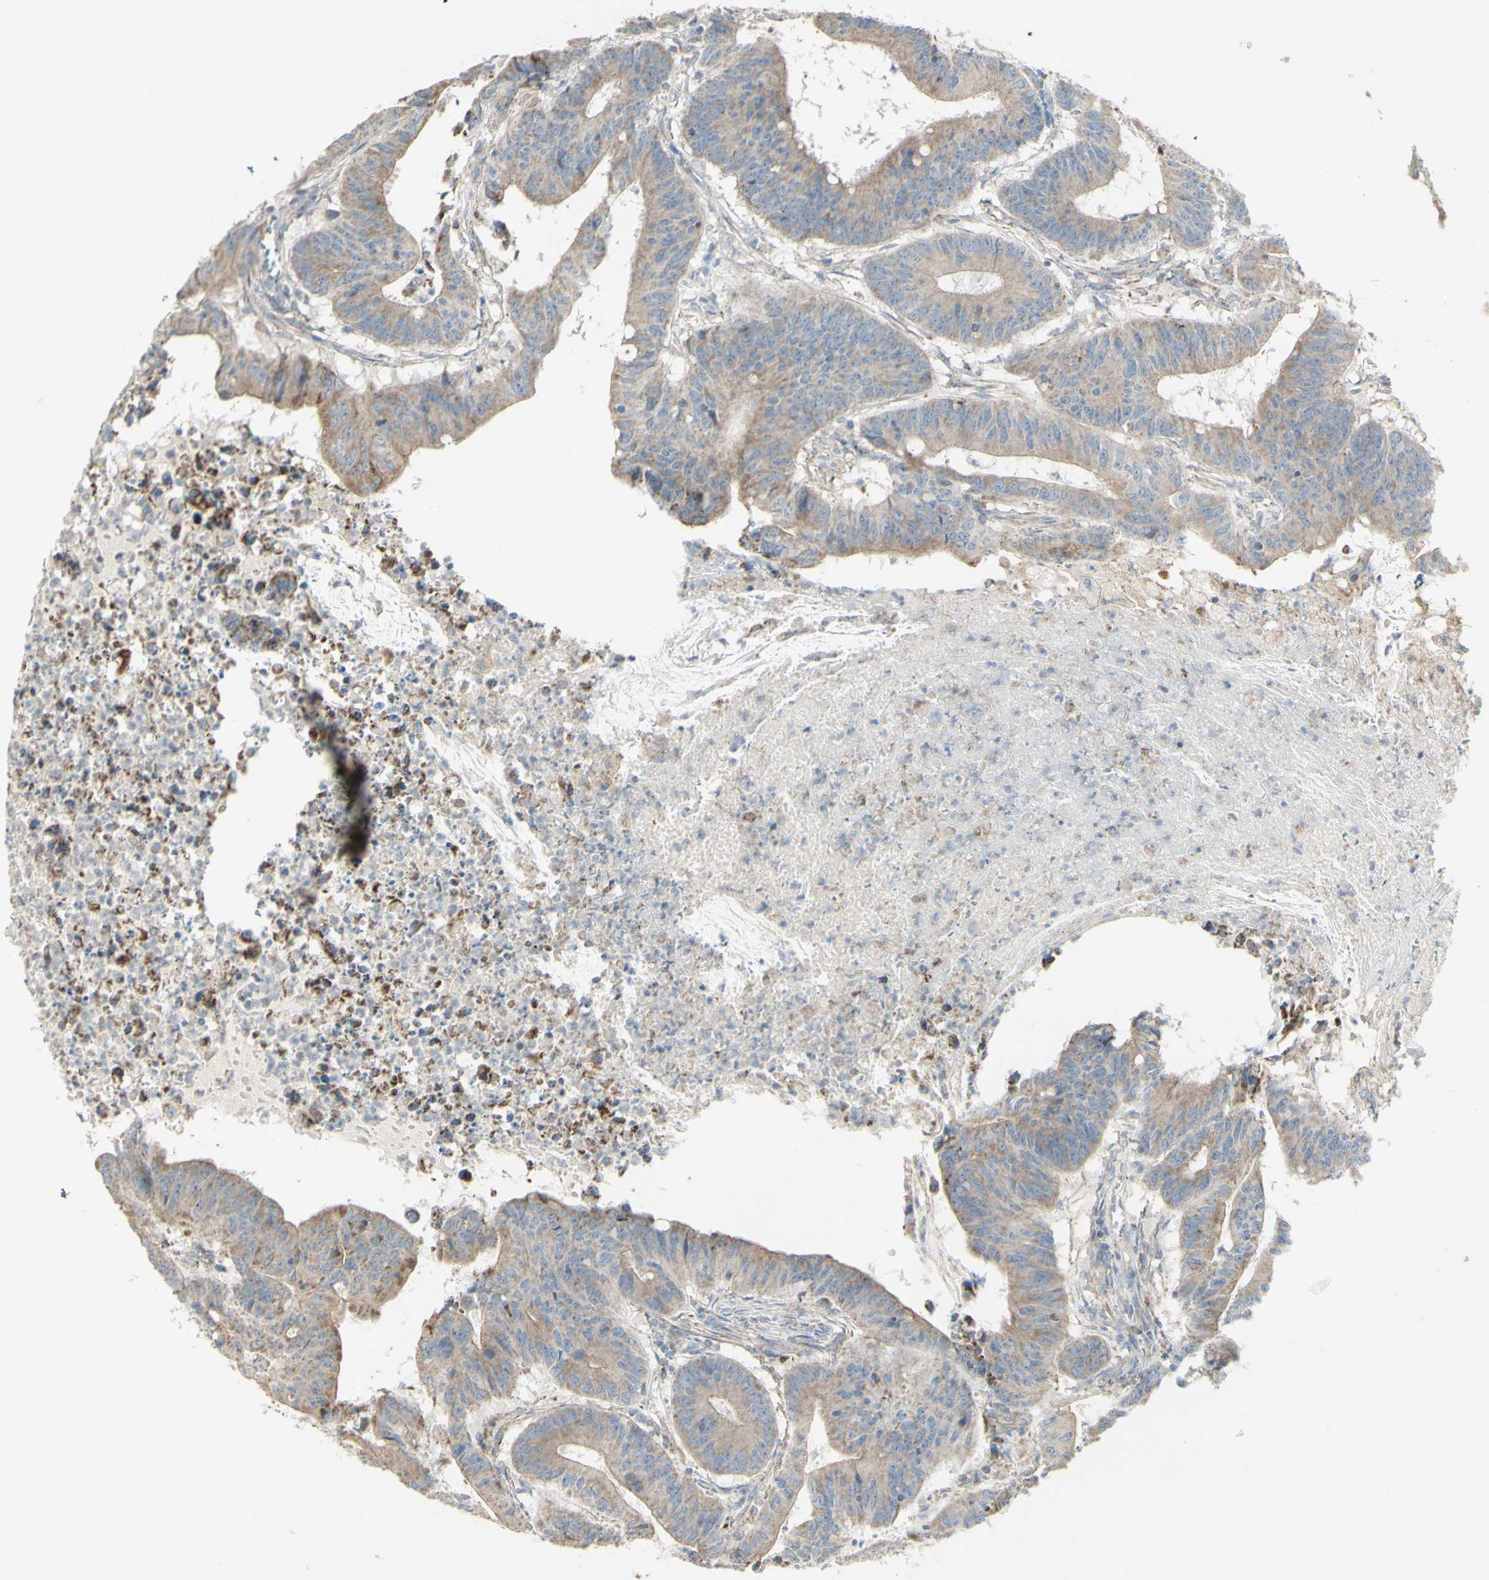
{"staining": {"intensity": "weak", "quantity": "25%-75%", "location": "cytoplasmic/membranous"}, "tissue": "colorectal cancer", "cell_type": "Tumor cells", "image_type": "cancer", "snomed": [{"axis": "morphology", "description": "Adenocarcinoma, NOS"}, {"axis": "topography", "description": "Colon"}], "caption": "A low amount of weak cytoplasmic/membranous staining is present in approximately 25%-75% of tumor cells in colorectal cancer (adenocarcinoma) tissue. The protein is shown in brown color, while the nuclei are stained blue.", "gene": "CNTNAP1", "patient": {"sex": "male", "age": 45}}